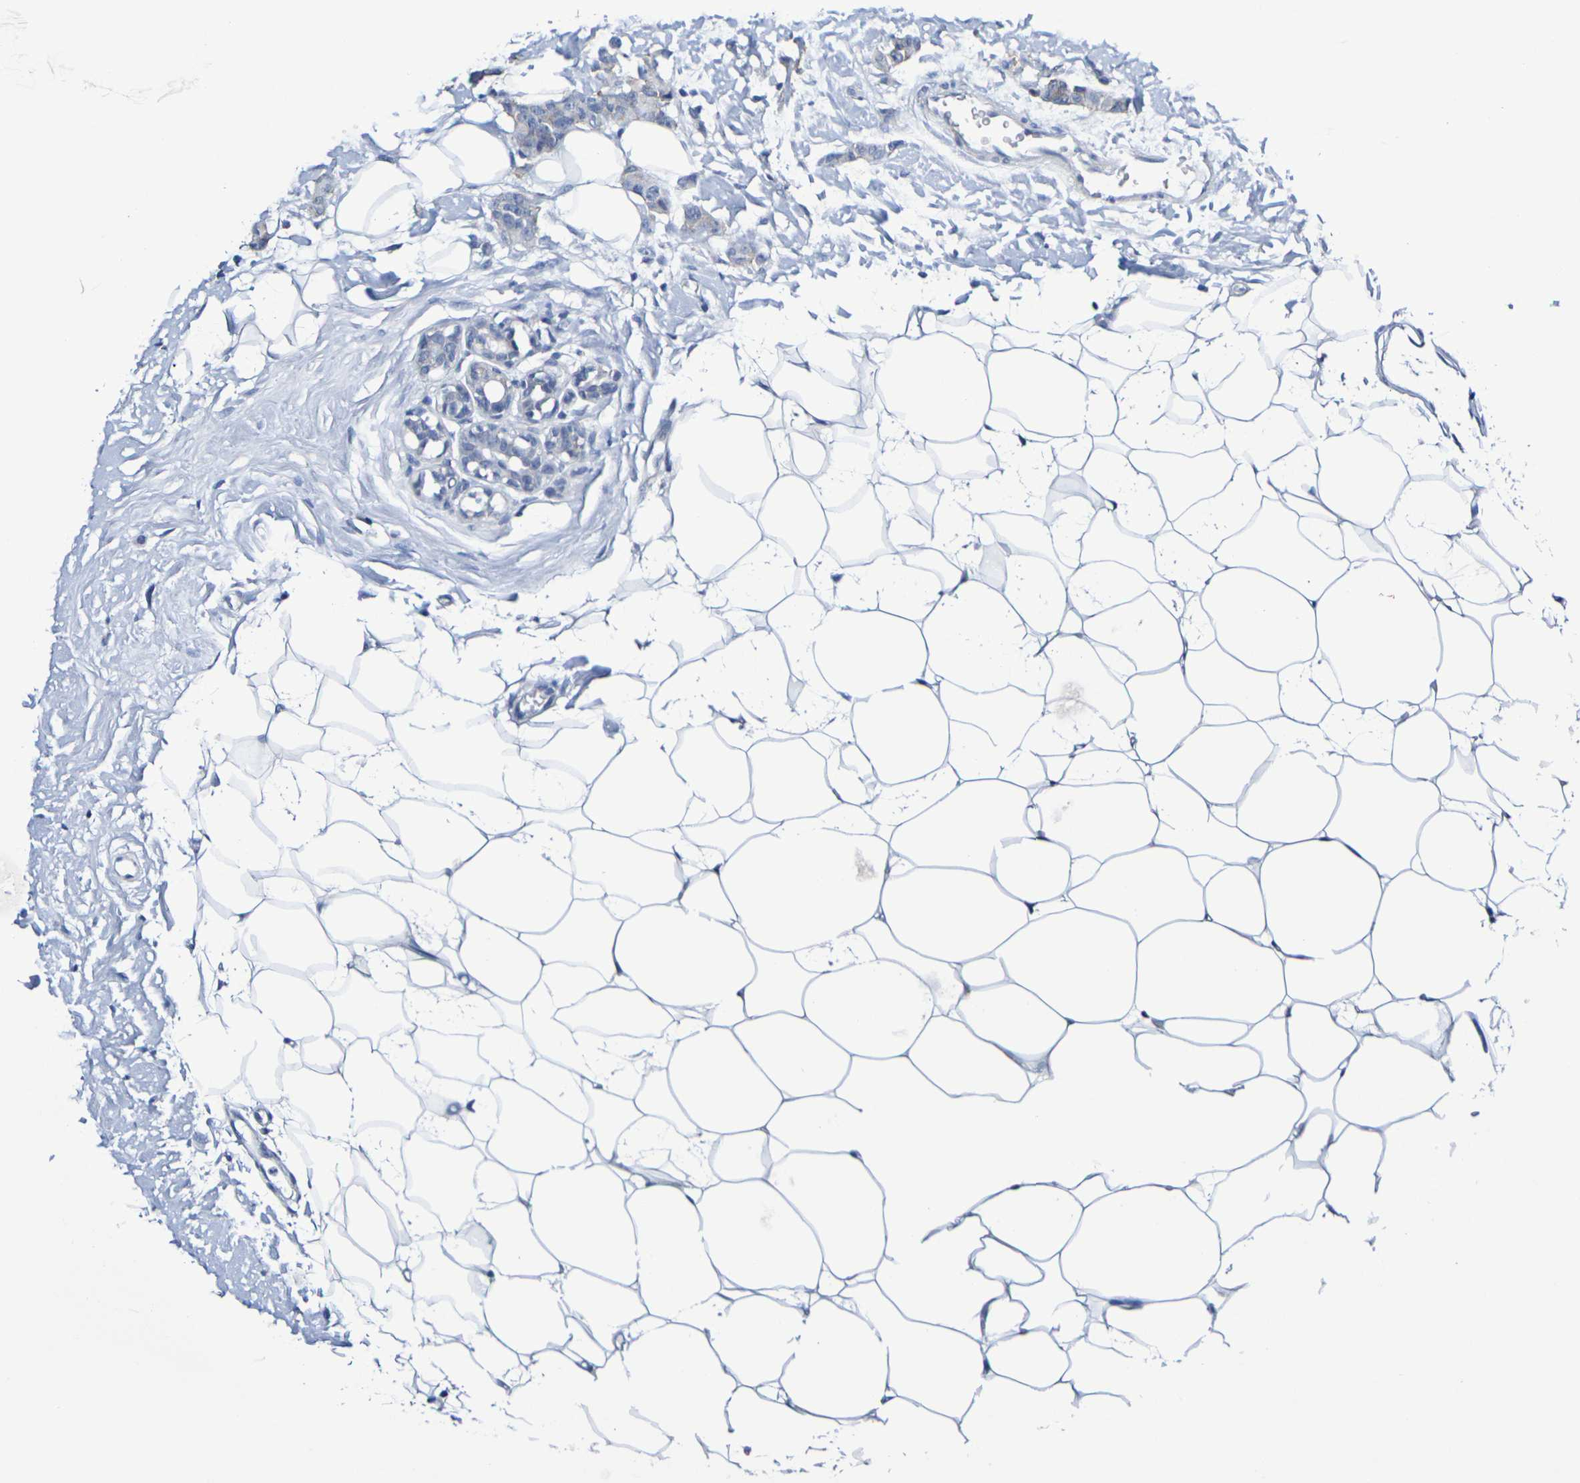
{"staining": {"intensity": "weak", "quantity": "25%-75%", "location": "cytoplasmic/membranous"}, "tissue": "breast cancer", "cell_type": "Tumor cells", "image_type": "cancer", "snomed": [{"axis": "morphology", "description": "Normal tissue, NOS"}, {"axis": "morphology", "description": "Duct carcinoma"}, {"axis": "topography", "description": "Breast"}], "caption": "Protein analysis of breast cancer tissue demonstrates weak cytoplasmic/membranous staining in about 25%-75% of tumor cells.", "gene": "CHRNB1", "patient": {"sex": "female", "age": 40}}